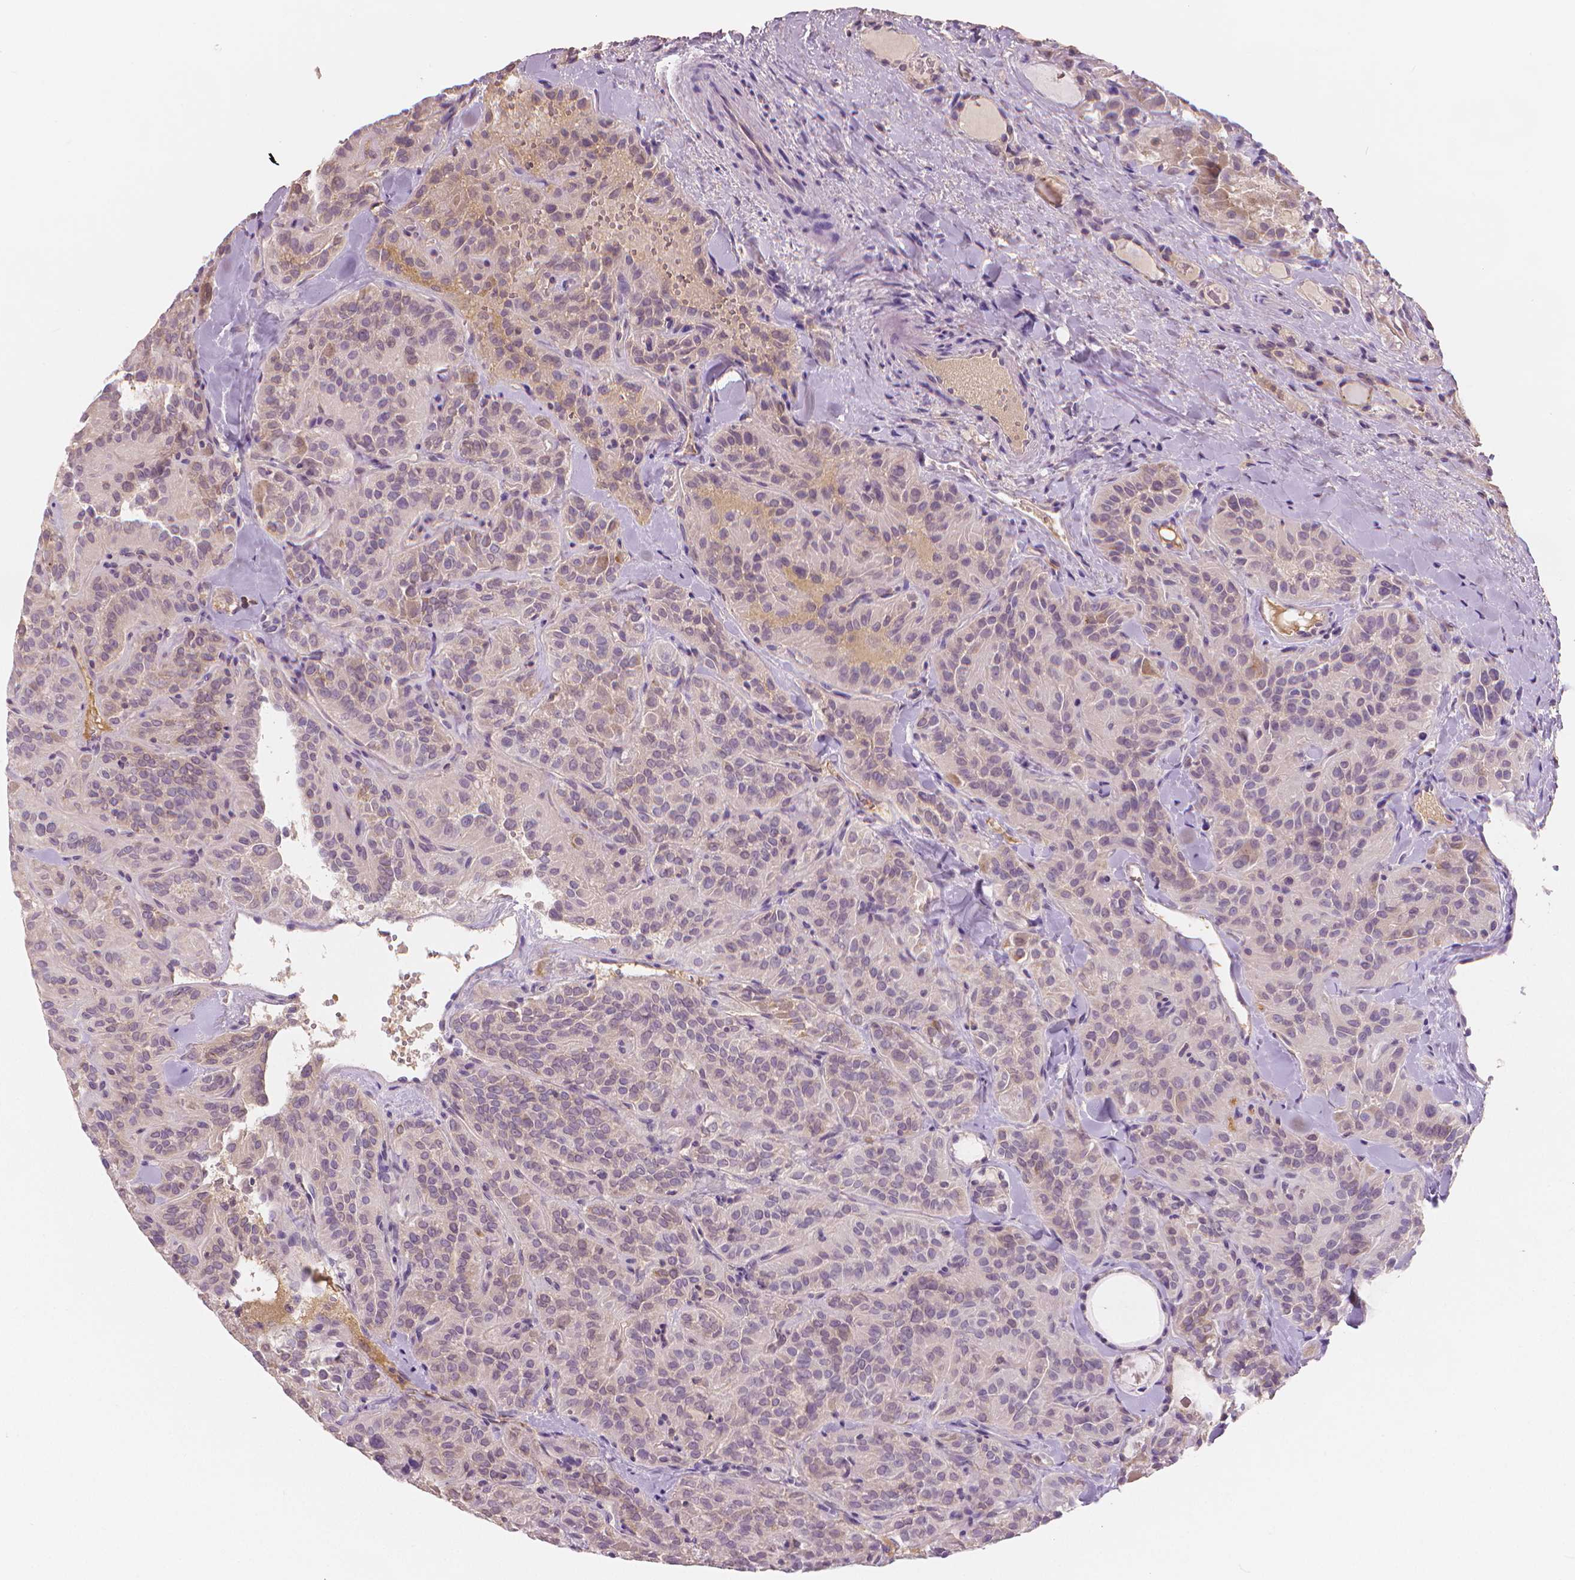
{"staining": {"intensity": "negative", "quantity": "none", "location": "none"}, "tissue": "thyroid cancer", "cell_type": "Tumor cells", "image_type": "cancer", "snomed": [{"axis": "morphology", "description": "Papillary adenocarcinoma, NOS"}, {"axis": "topography", "description": "Thyroid gland"}], "caption": "This is a image of IHC staining of thyroid cancer, which shows no positivity in tumor cells.", "gene": "APOA4", "patient": {"sex": "female", "age": 45}}